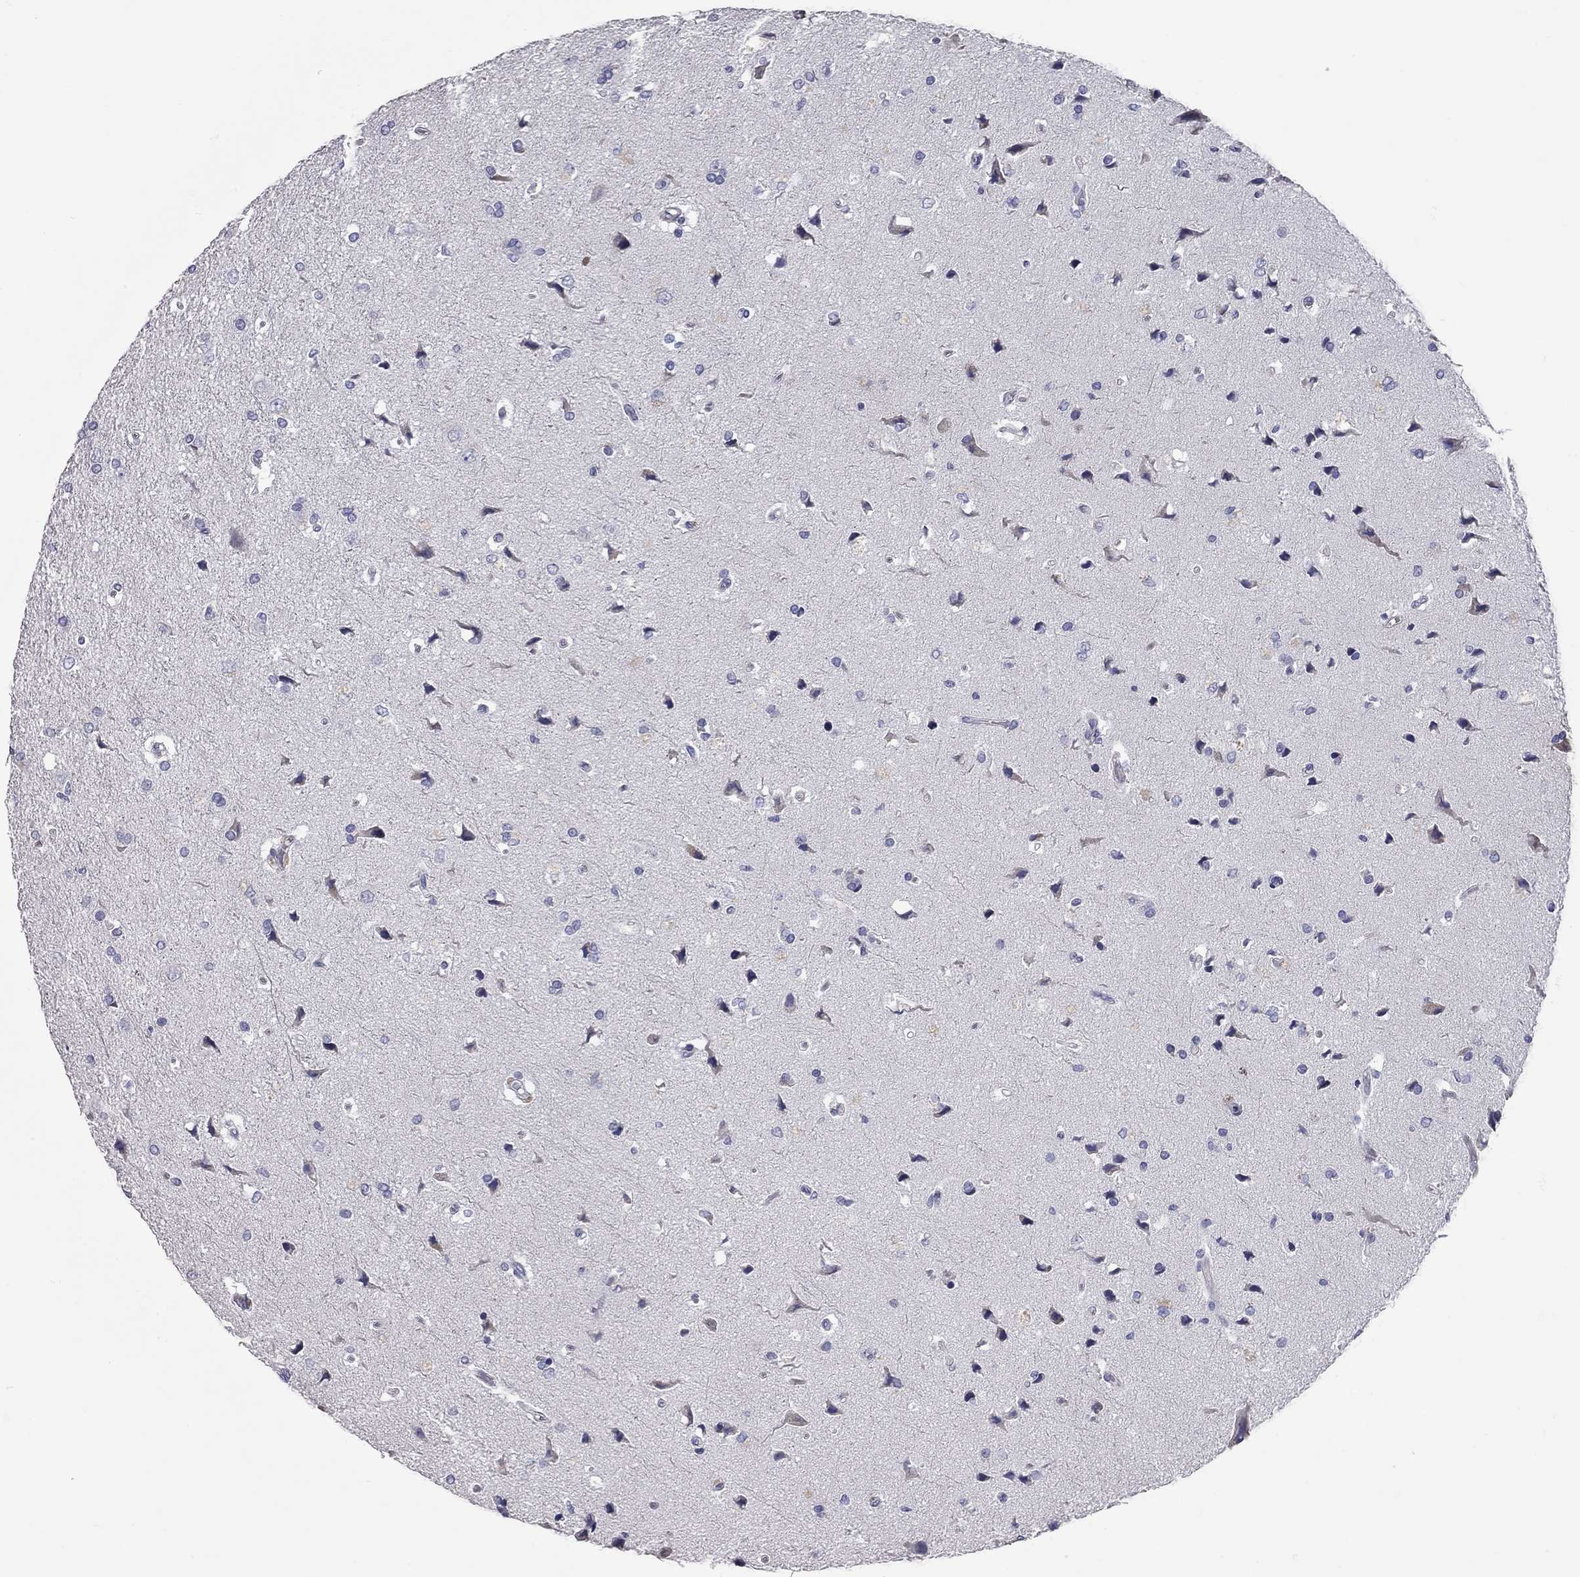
{"staining": {"intensity": "negative", "quantity": "none", "location": "none"}, "tissue": "glioma", "cell_type": "Tumor cells", "image_type": "cancer", "snomed": [{"axis": "morphology", "description": "Glioma, malignant, High grade"}, {"axis": "topography", "description": "Brain"}], "caption": "Image shows no significant protein positivity in tumor cells of malignant high-grade glioma.", "gene": "XAGE2", "patient": {"sex": "female", "age": 63}}